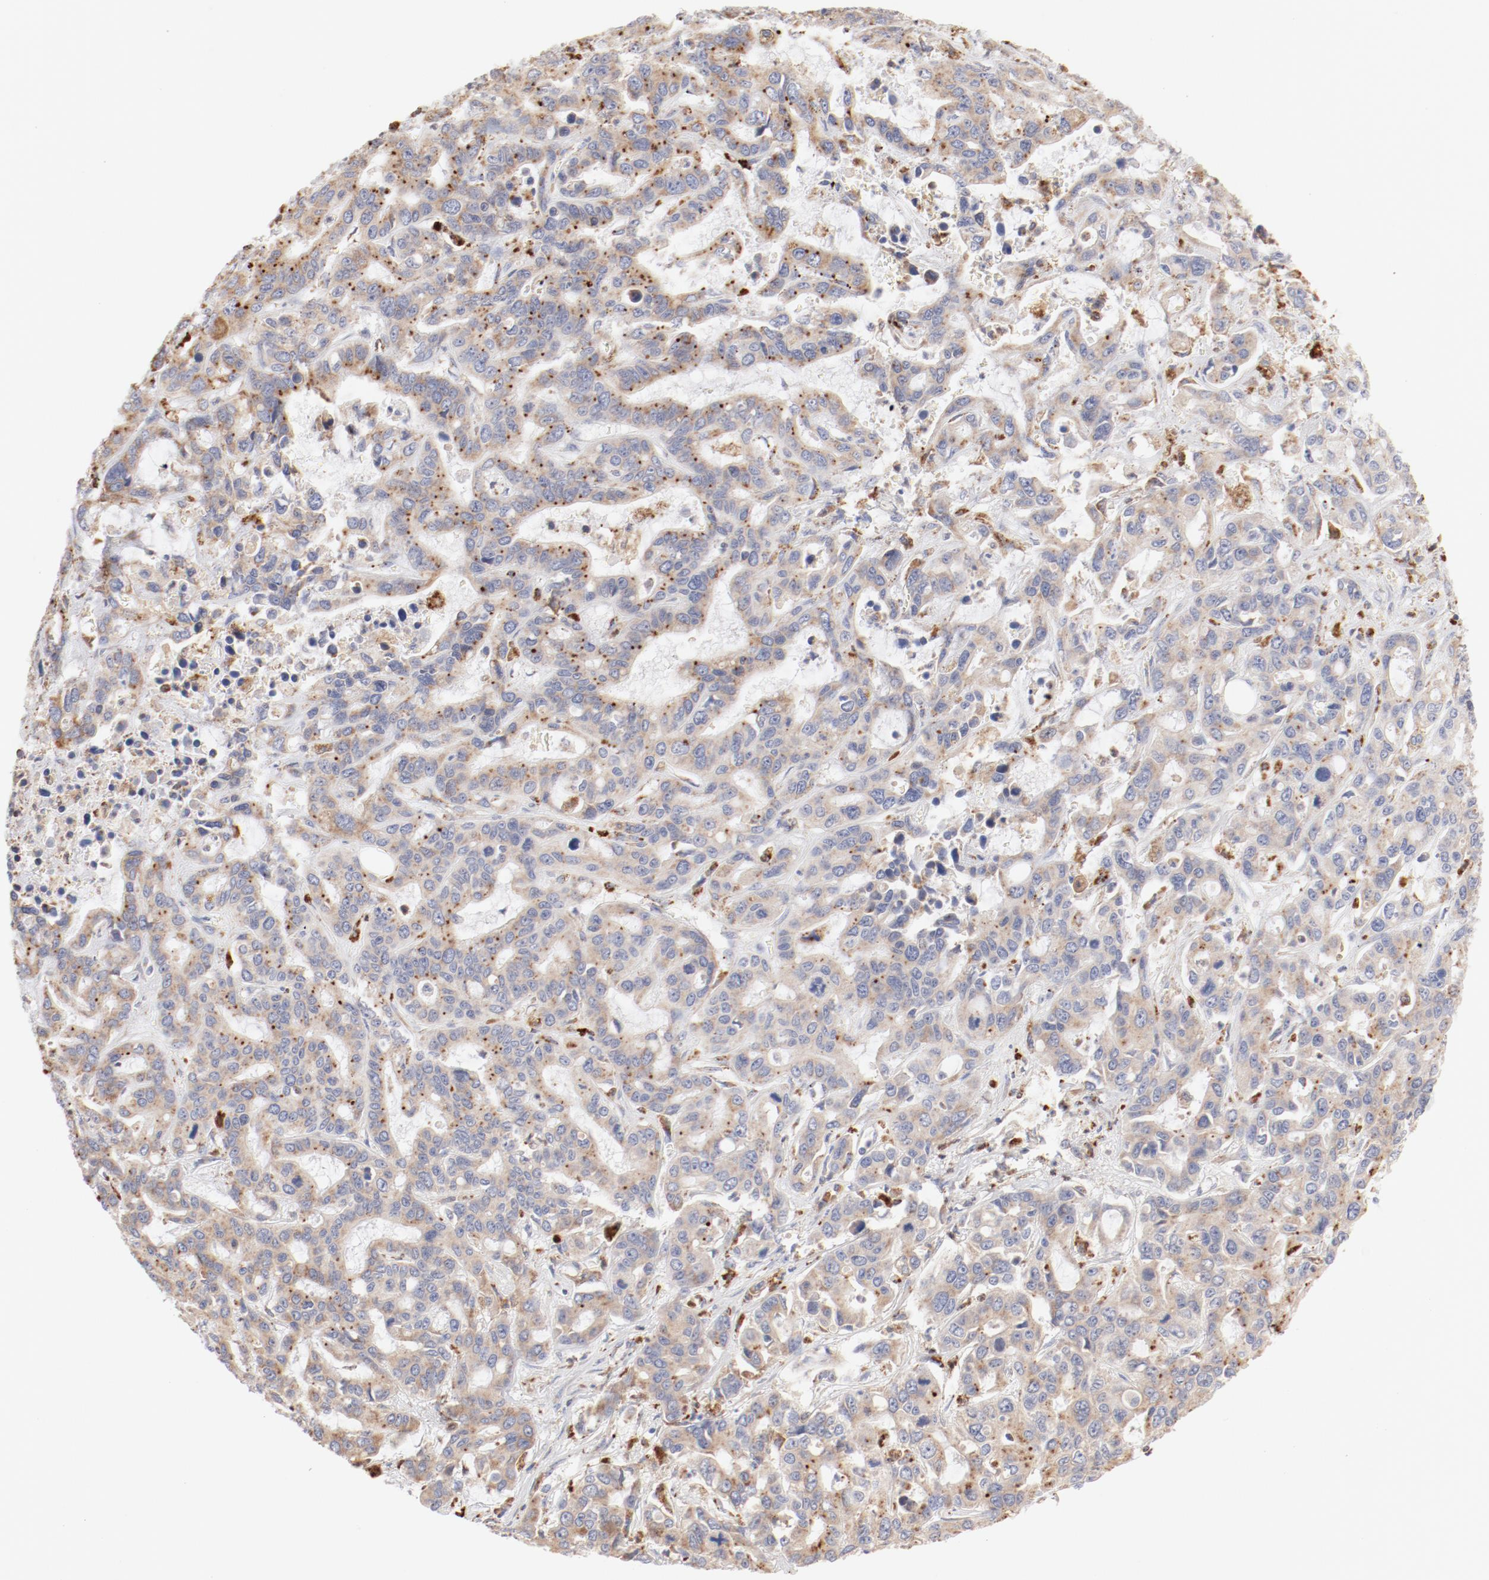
{"staining": {"intensity": "weak", "quantity": "25%-75%", "location": "cytoplasmic/membranous"}, "tissue": "liver cancer", "cell_type": "Tumor cells", "image_type": "cancer", "snomed": [{"axis": "morphology", "description": "Cholangiocarcinoma"}, {"axis": "topography", "description": "Liver"}], "caption": "High-power microscopy captured an IHC image of liver cancer, revealing weak cytoplasmic/membranous staining in approximately 25%-75% of tumor cells. (Brightfield microscopy of DAB IHC at high magnification).", "gene": "CTSH", "patient": {"sex": "female", "age": 65}}